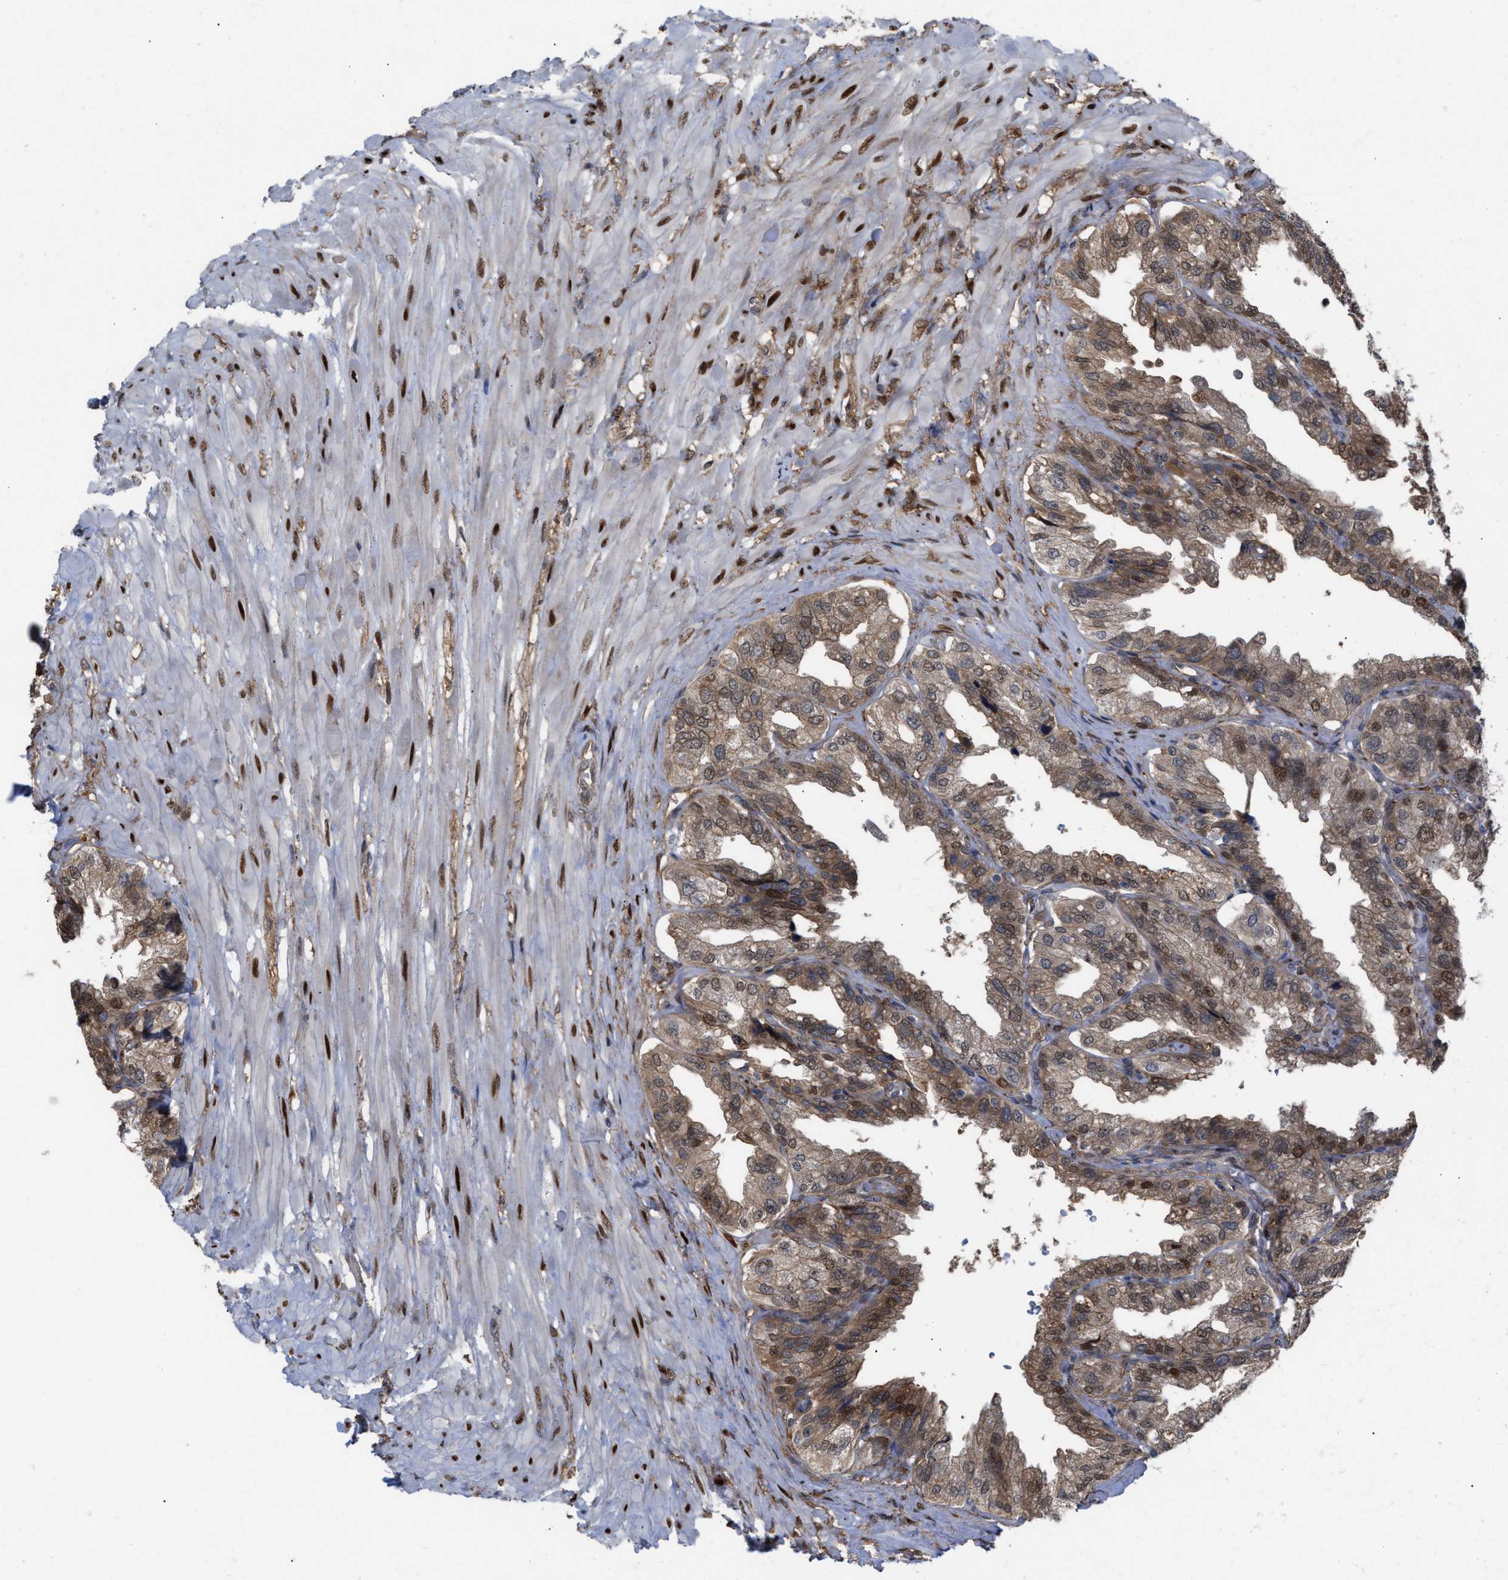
{"staining": {"intensity": "weak", "quantity": ">75%", "location": "cytoplasmic/membranous,nuclear"}, "tissue": "seminal vesicle", "cell_type": "Glandular cells", "image_type": "normal", "snomed": [{"axis": "morphology", "description": "Normal tissue, NOS"}, {"axis": "topography", "description": "Seminal veicle"}], "caption": "Immunohistochemical staining of normal human seminal vesicle displays low levels of weak cytoplasmic/membranous,nuclear positivity in about >75% of glandular cells. (Stains: DAB in brown, nuclei in blue, Microscopy: brightfield microscopy at high magnification).", "gene": "TP53BP2", "patient": {"sex": "male", "age": 68}}